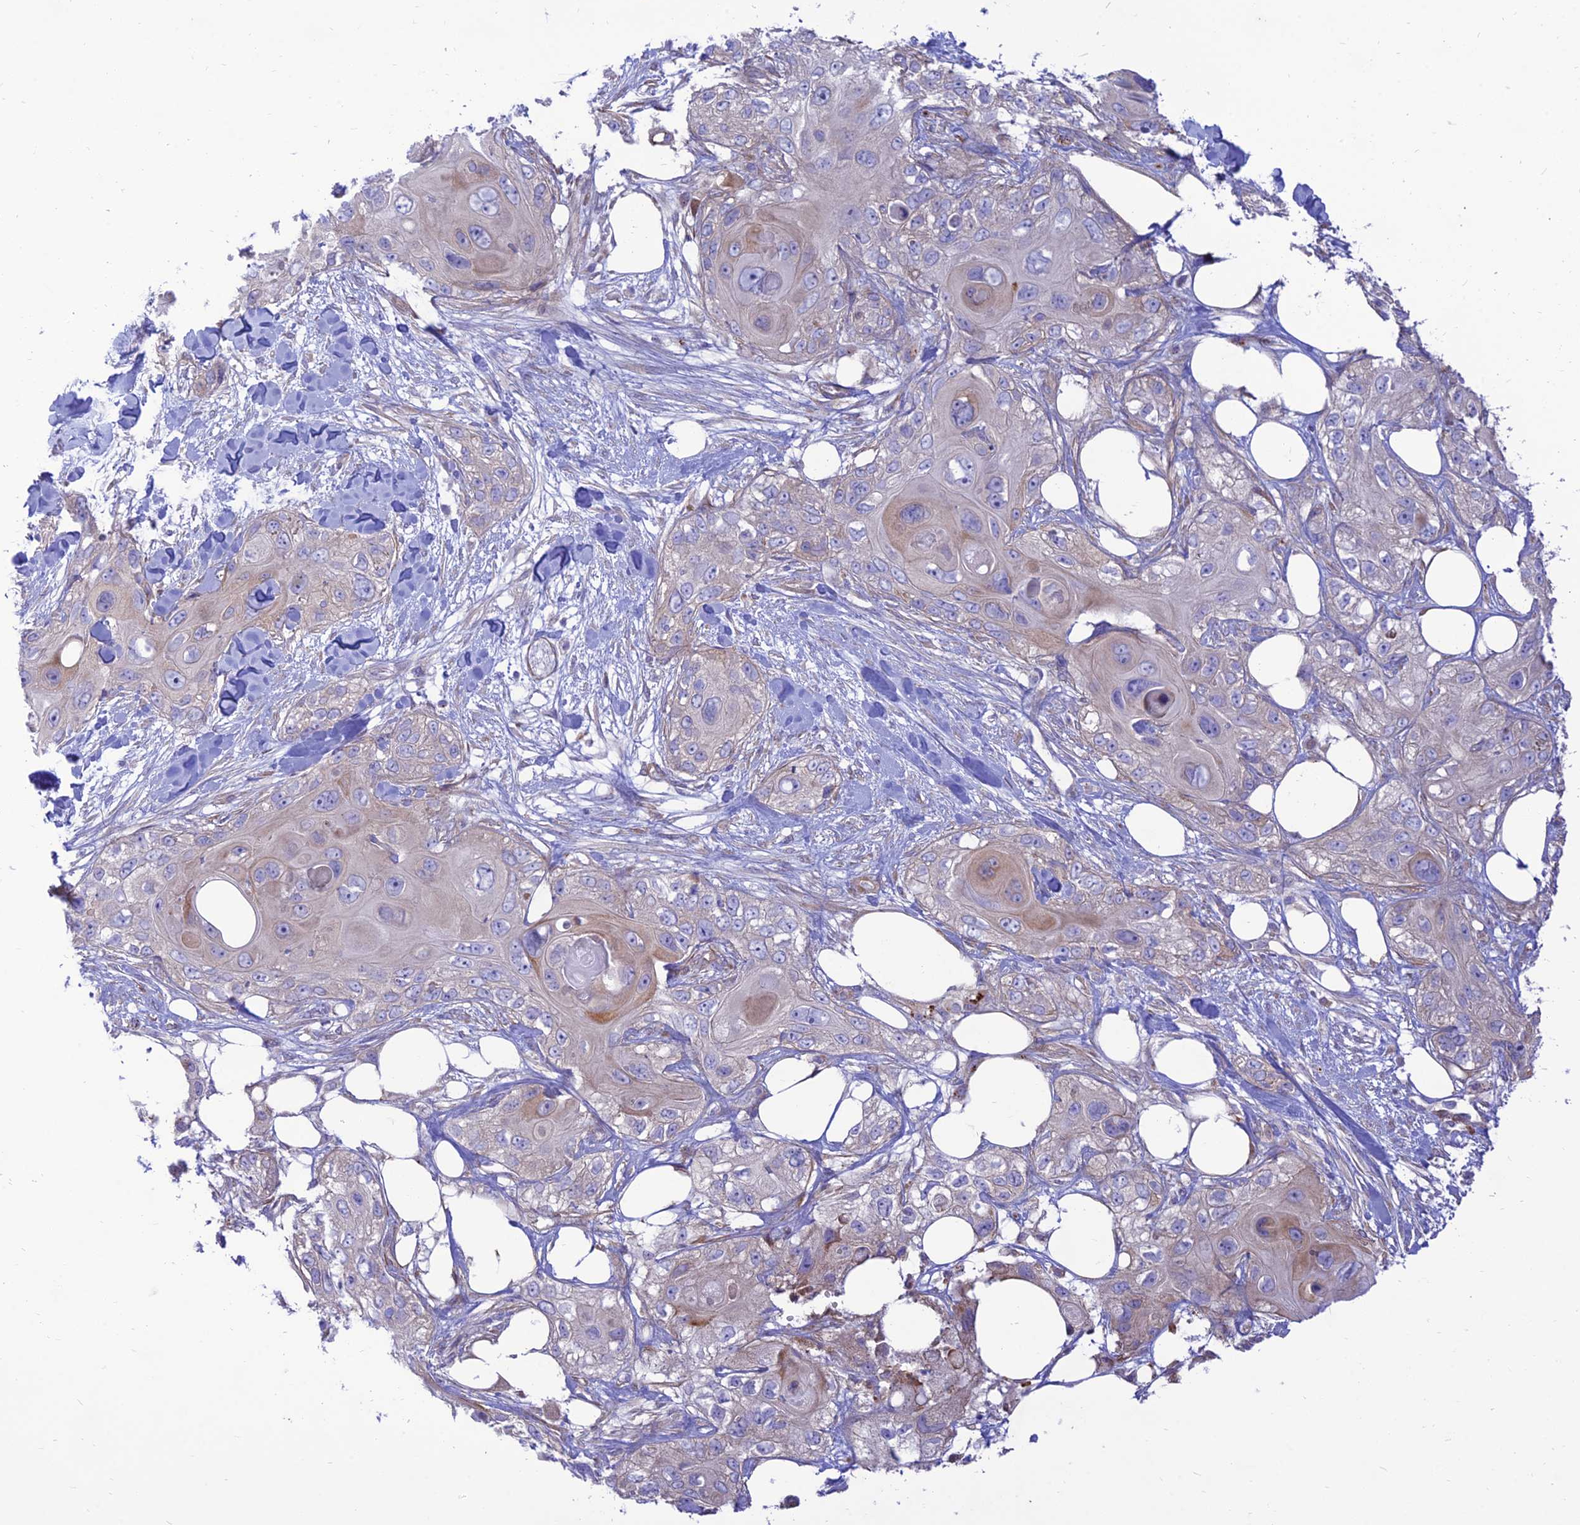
{"staining": {"intensity": "weak", "quantity": "<25%", "location": "cytoplasmic/membranous"}, "tissue": "skin cancer", "cell_type": "Tumor cells", "image_type": "cancer", "snomed": [{"axis": "morphology", "description": "Normal tissue, NOS"}, {"axis": "morphology", "description": "Squamous cell carcinoma, NOS"}, {"axis": "topography", "description": "Skin"}], "caption": "High magnification brightfield microscopy of squamous cell carcinoma (skin) stained with DAB (brown) and counterstained with hematoxylin (blue): tumor cells show no significant staining.", "gene": "KCNAB1", "patient": {"sex": "male", "age": 72}}